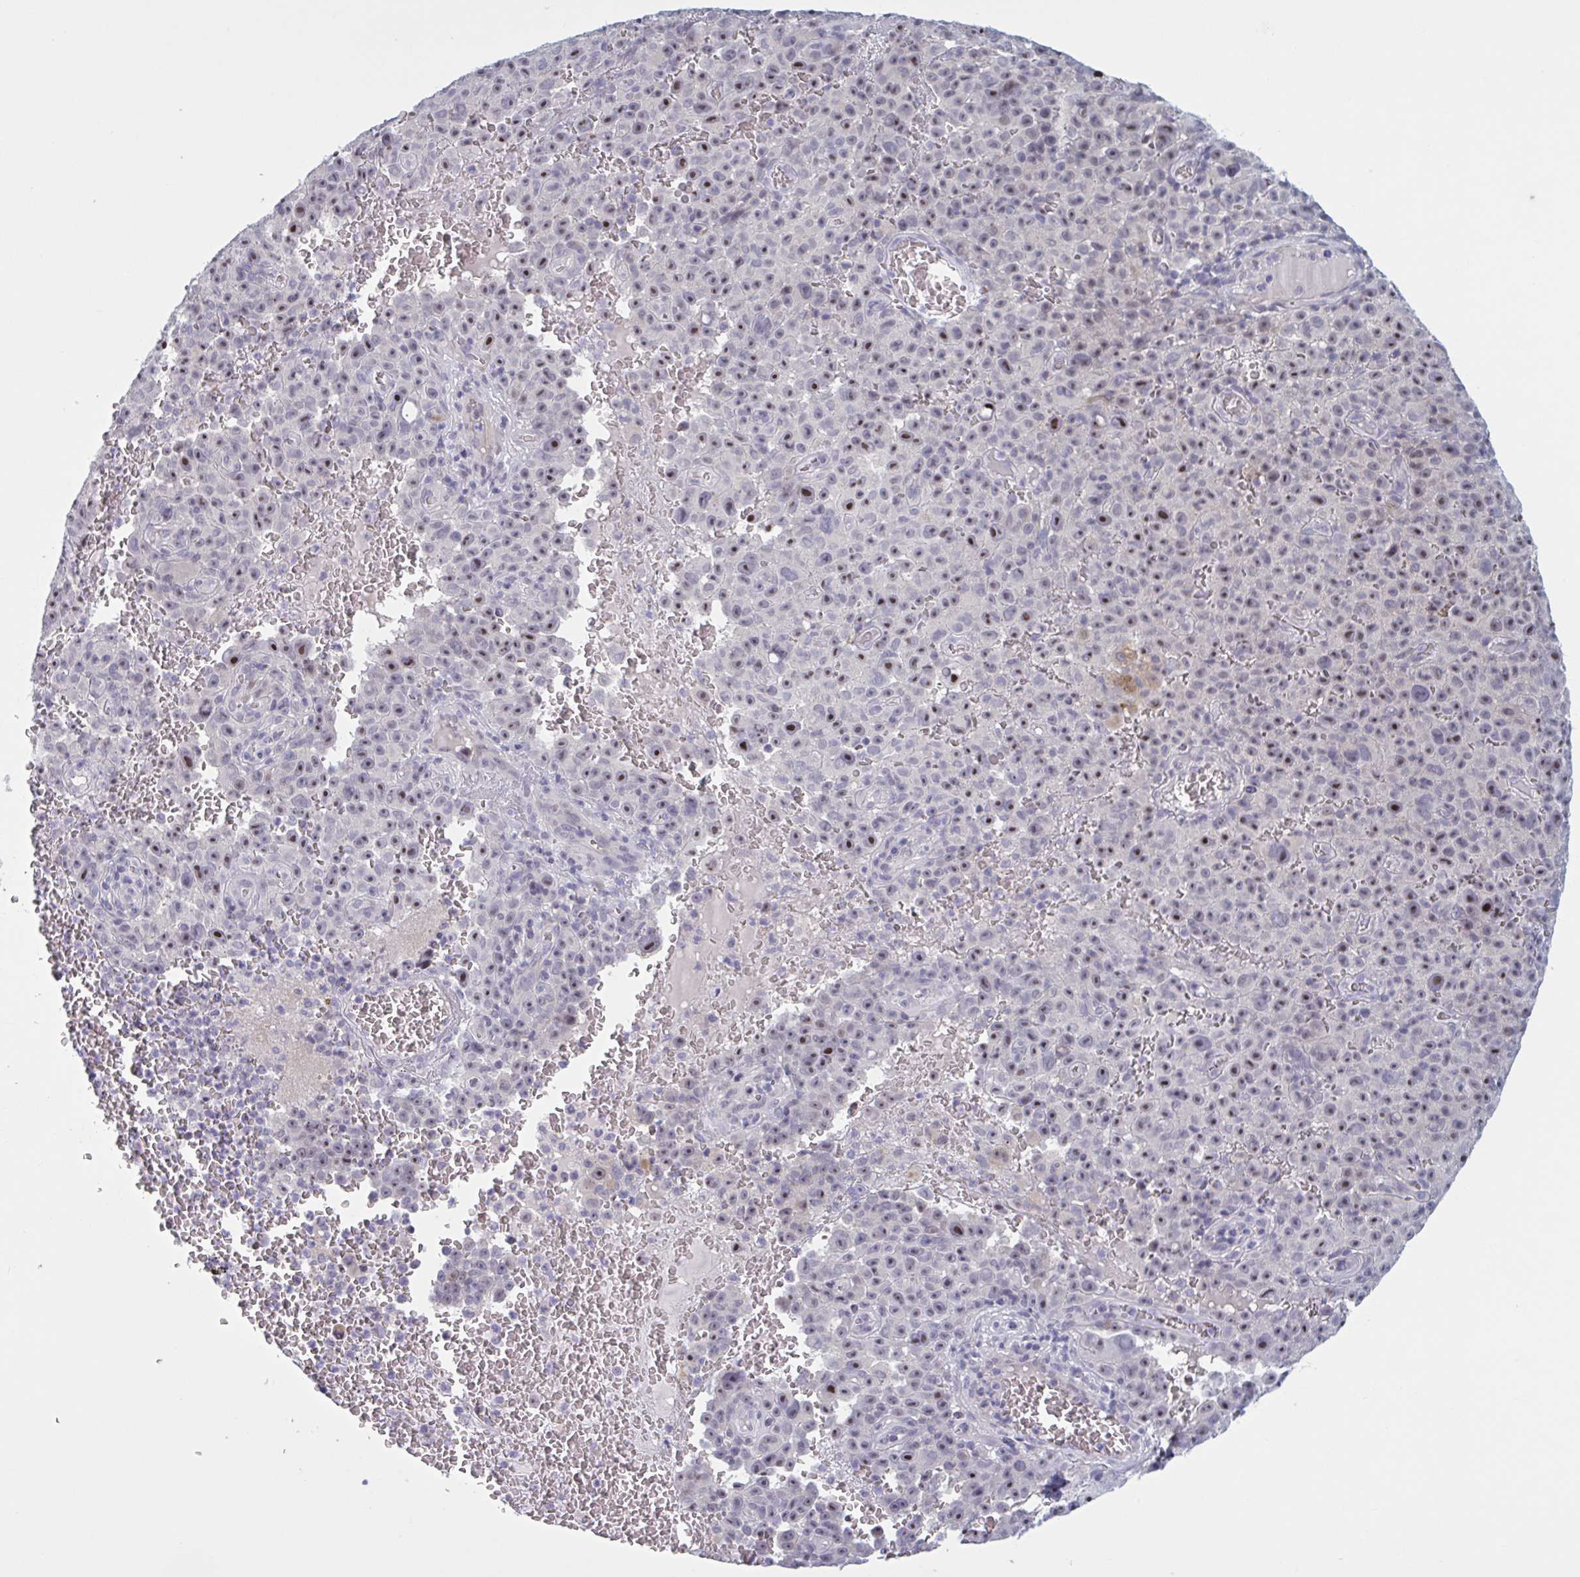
{"staining": {"intensity": "negative", "quantity": "none", "location": "none"}, "tissue": "melanoma", "cell_type": "Tumor cells", "image_type": "cancer", "snomed": [{"axis": "morphology", "description": "Malignant melanoma, NOS"}, {"axis": "topography", "description": "Skin"}], "caption": "Micrograph shows no protein expression in tumor cells of melanoma tissue.", "gene": "HSD11B2", "patient": {"sex": "female", "age": 82}}